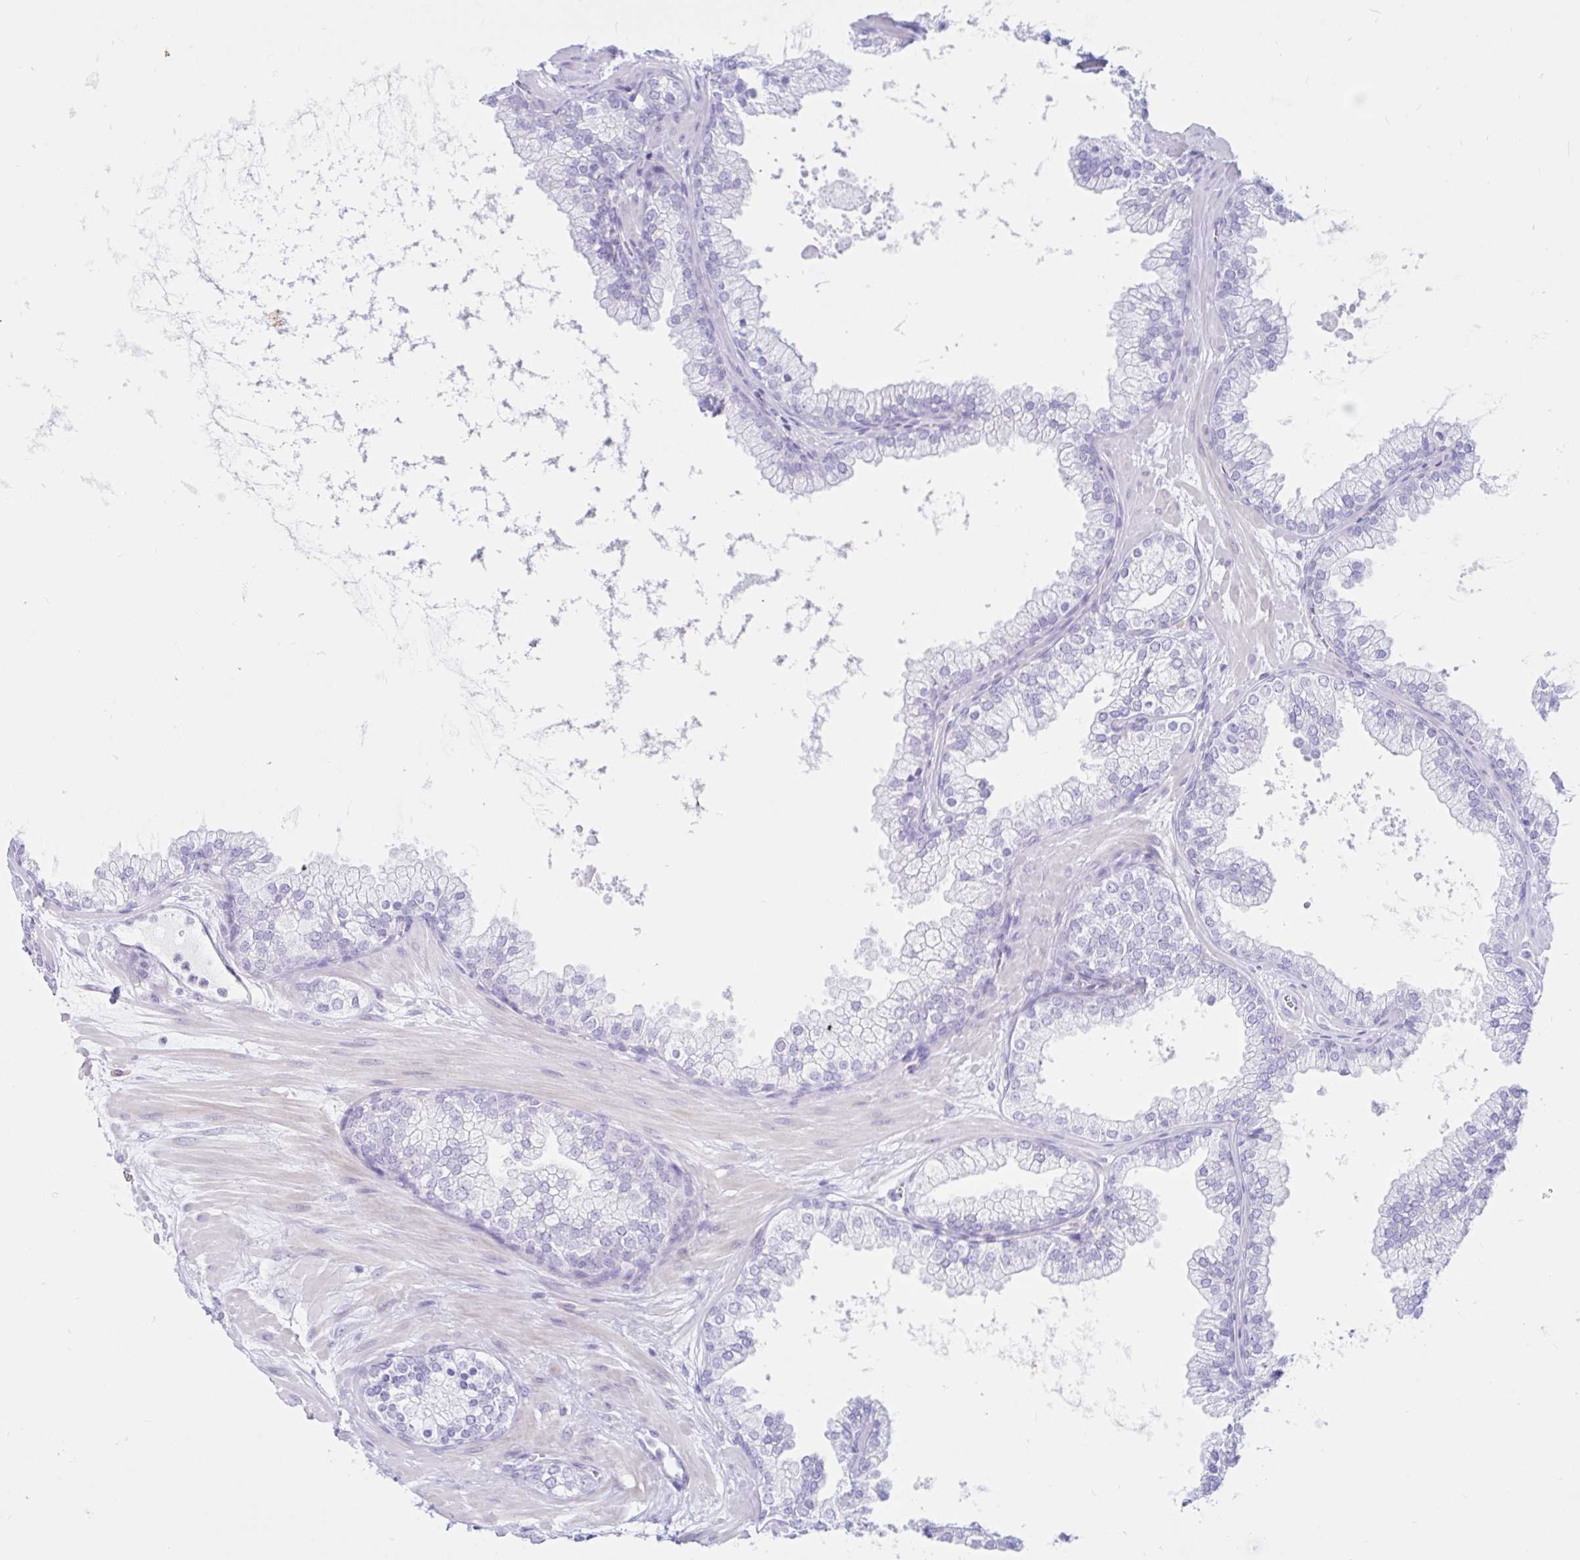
{"staining": {"intensity": "negative", "quantity": "none", "location": "none"}, "tissue": "prostate", "cell_type": "Glandular cells", "image_type": "normal", "snomed": [{"axis": "morphology", "description": "Normal tissue, NOS"}, {"axis": "topography", "description": "Prostate"}, {"axis": "topography", "description": "Peripheral nerve tissue"}], "caption": "Immunohistochemical staining of benign human prostate demonstrates no significant positivity in glandular cells. (DAB immunohistochemistry (IHC), high magnification).", "gene": "BEST1", "patient": {"sex": "male", "age": 61}}